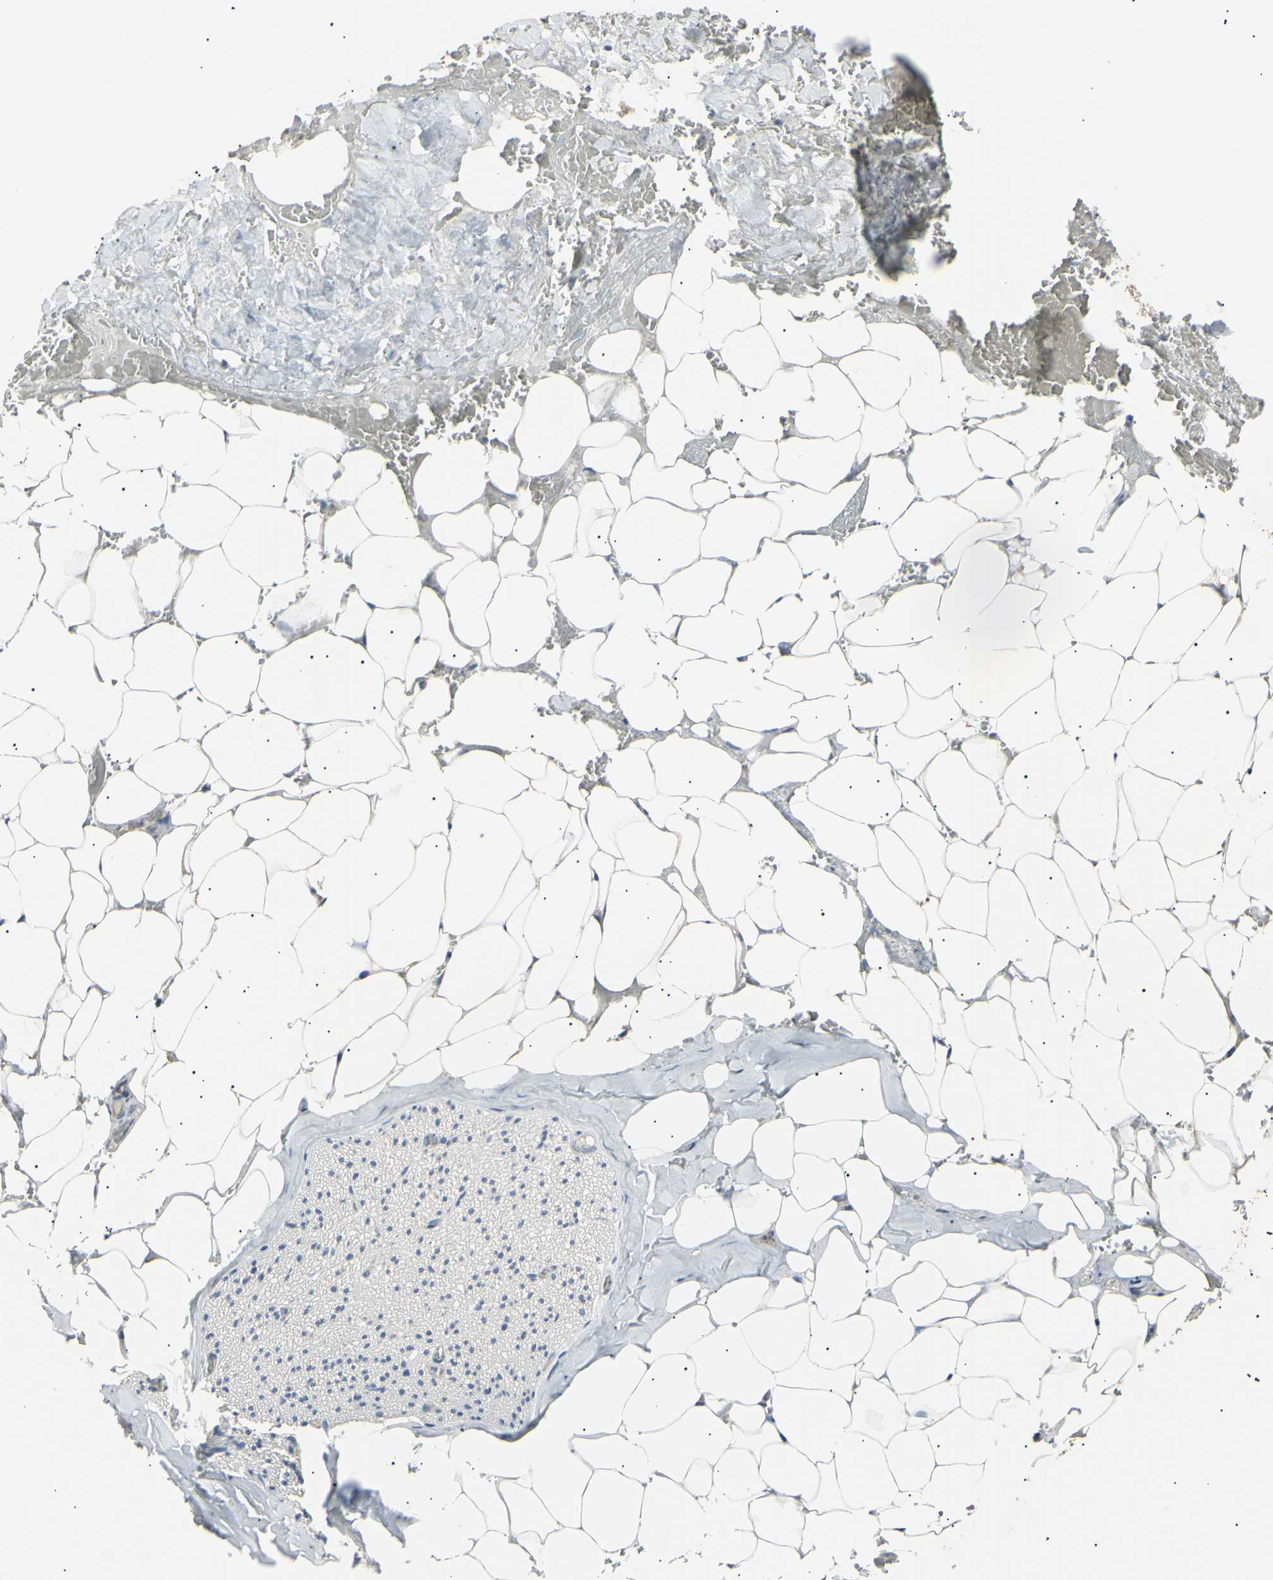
{"staining": {"intensity": "weak", "quantity": "<25%", "location": "cytoplasmic/membranous"}, "tissue": "adipose tissue", "cell_type": "Adipocytes", "image_type": "normal", "snomed": [{"axis": "morphology", "description": "Normal tissue, NOS"}, {"axis": "topography", "description": "Peripheral nerve tissue"}], "caption": "Immunohistochemical staining of benign human adipose tissue shows no significant staining in adipocytes. The staining was performed using DAB (3,3'-diaminobenzidine) to visualize the protein expression in brown, while the nuclei were stained in blue with hematoxylin (Magnification: 20x).", "gene": "LDLR", "patient": {"sex": "male", "age": 70}}